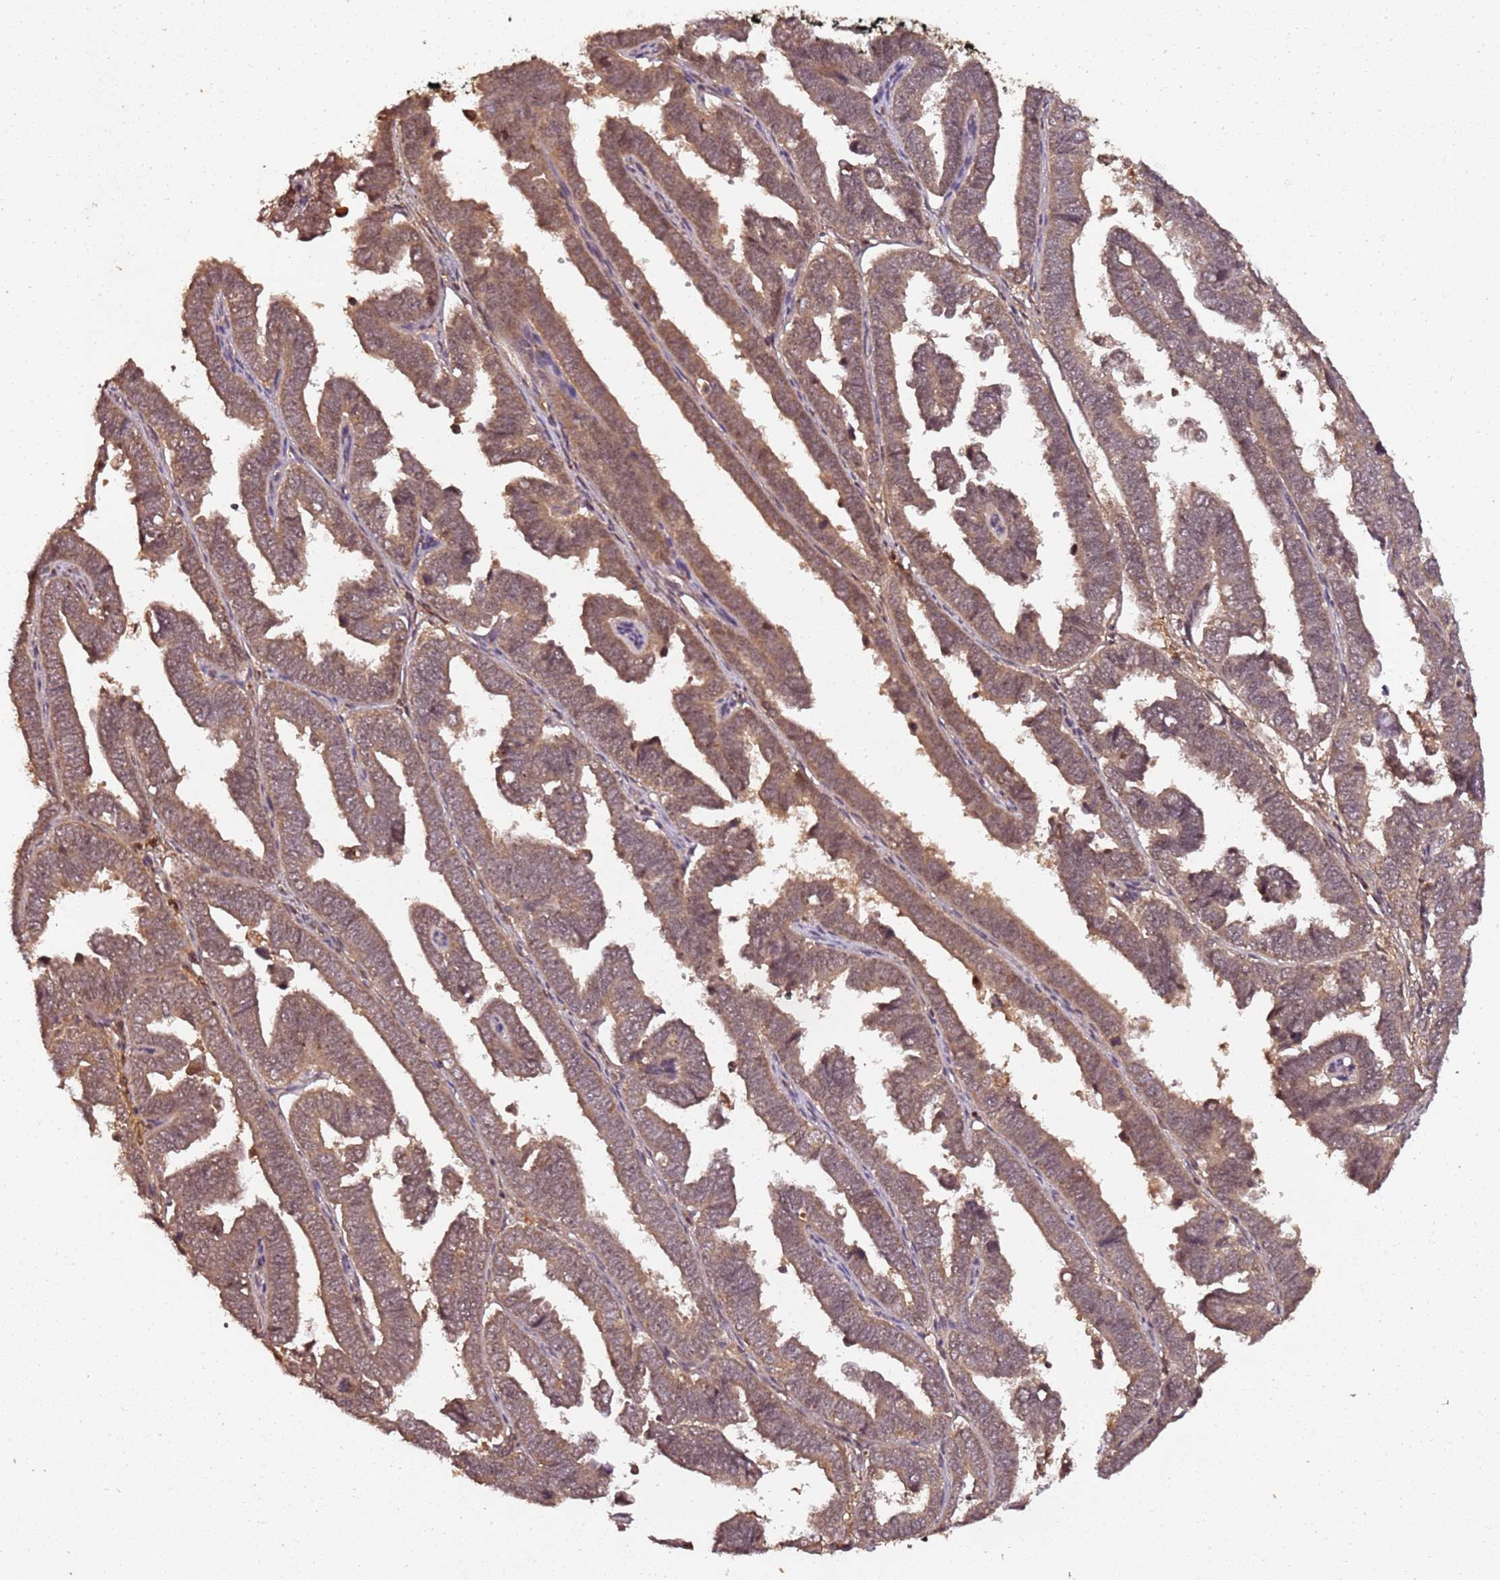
{"staining": {"intensity": "moderate", "quantity": ">75%", "location": "cytoplasmic/membranous,nuclear"}, "tissue": "endometrial cancer", "cell_type": "Tumor cells", "image_type": "cancer", "snomed": [{"axis": "morphology", "description": "Adenocarcinoma, NOS"}, {"axis": "topography", "description": "Endometrium"}], "caption": "The histopathology image demonstrates immunohistochemical staining of endometrial cancer. There is moderate cytoplasmic/membranous and nuclear positivity is seen in about >75% of tumor cells. The staining was performed using DAB (3,3'-diaminobenzidine), with brown indicating positive protein expression. Nuclei are stained blue with hematoxylin.", "gene": "COL1A2", "patient": {"sex": "female", "age": 75}}